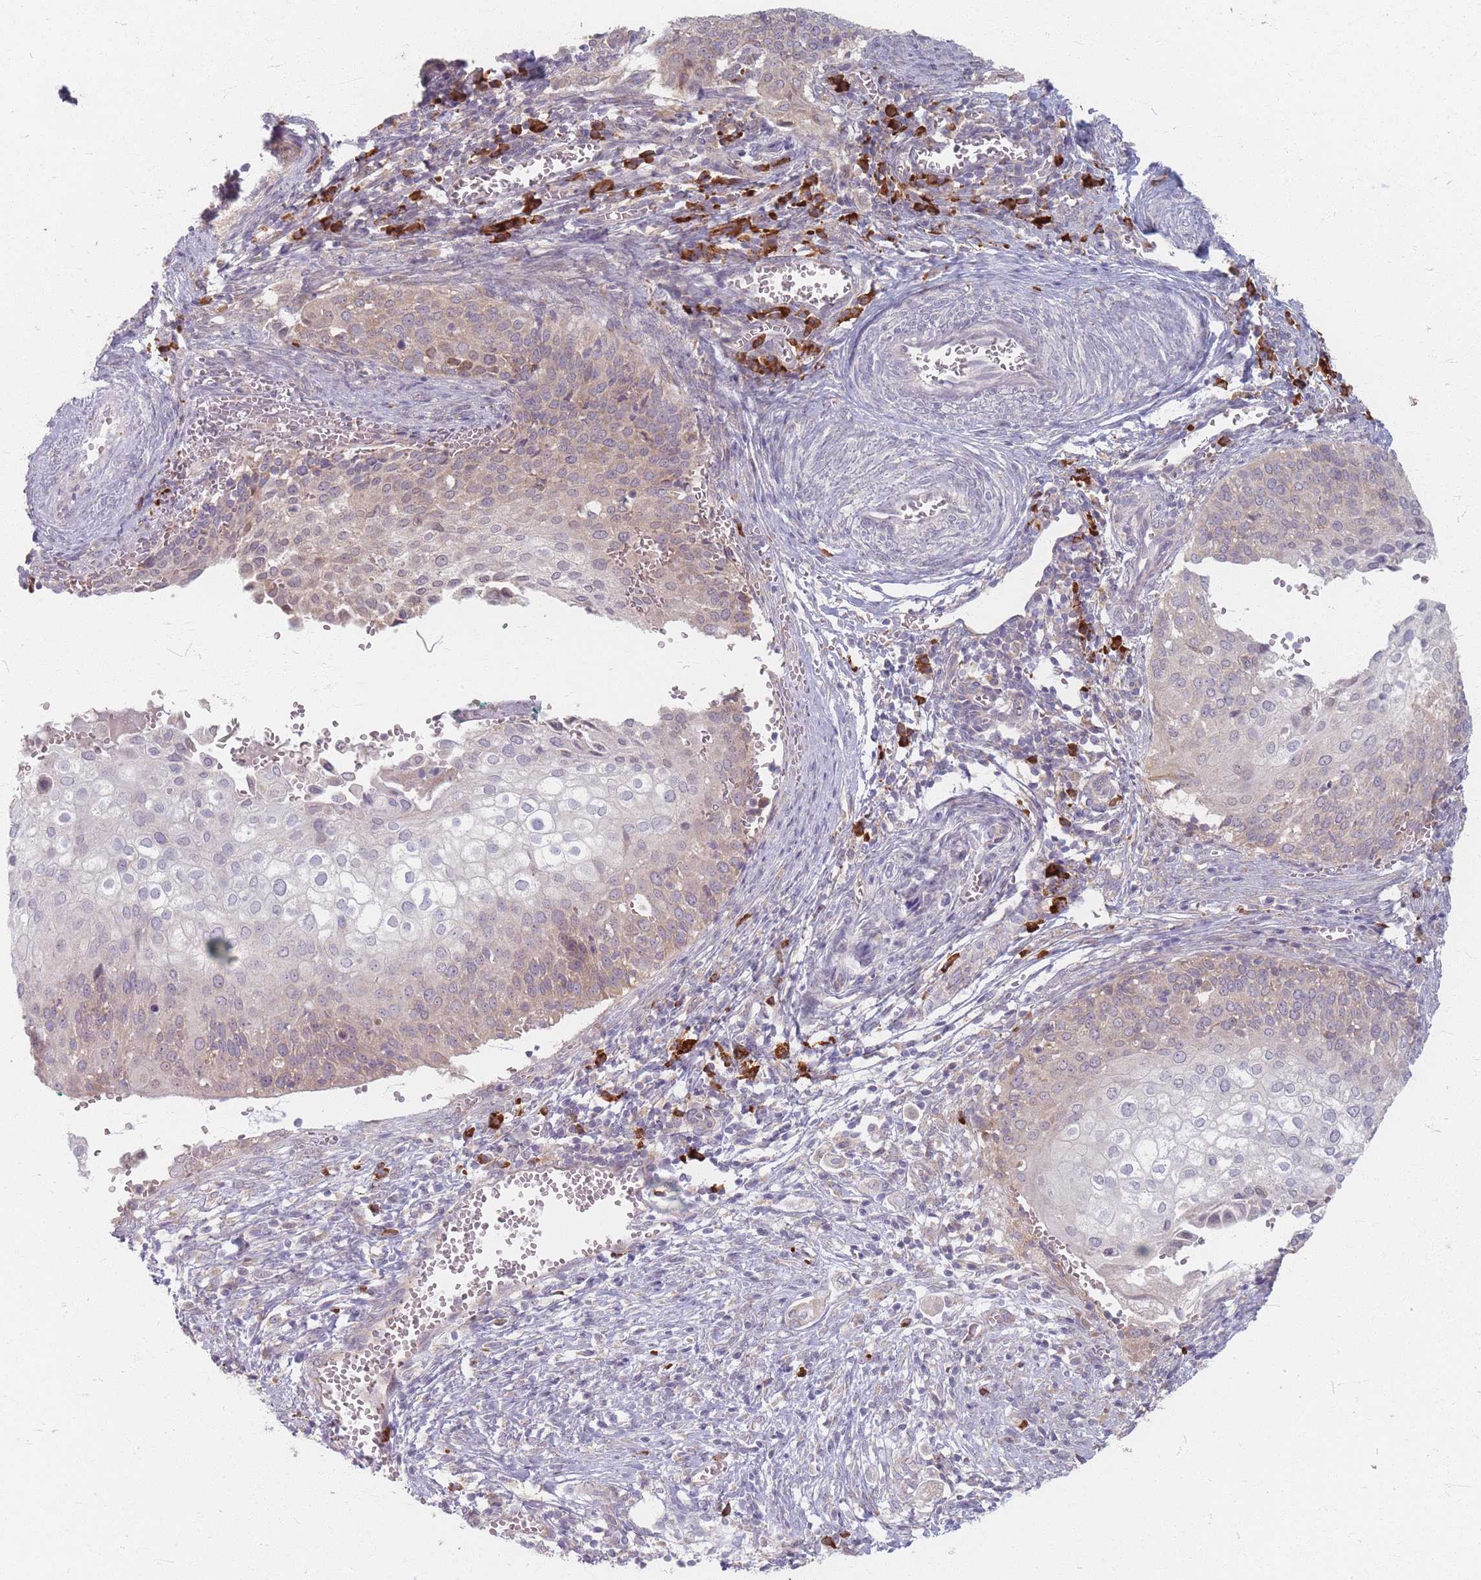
{"staining": {"intensity": "negative", "quantity": "none", "location": "none"}, "tissue": "cervical cancer", "cell_type": "Tumor cells", "image_type": "cancer", "snomed": [{"axis": "morphology", "description": "Squamous cell carcinoma, NOS"}, {"axis": "topography", "description": "Cervix"}], "caption": "IHC image of neoplastic tissue: human cervical cancer stained with DAB (3,3'-diaminobenzidine) shows no significant protein staining in tumor cells.", "gene": "SMIM14", "patient": {"sex": "female", "age": 44}}